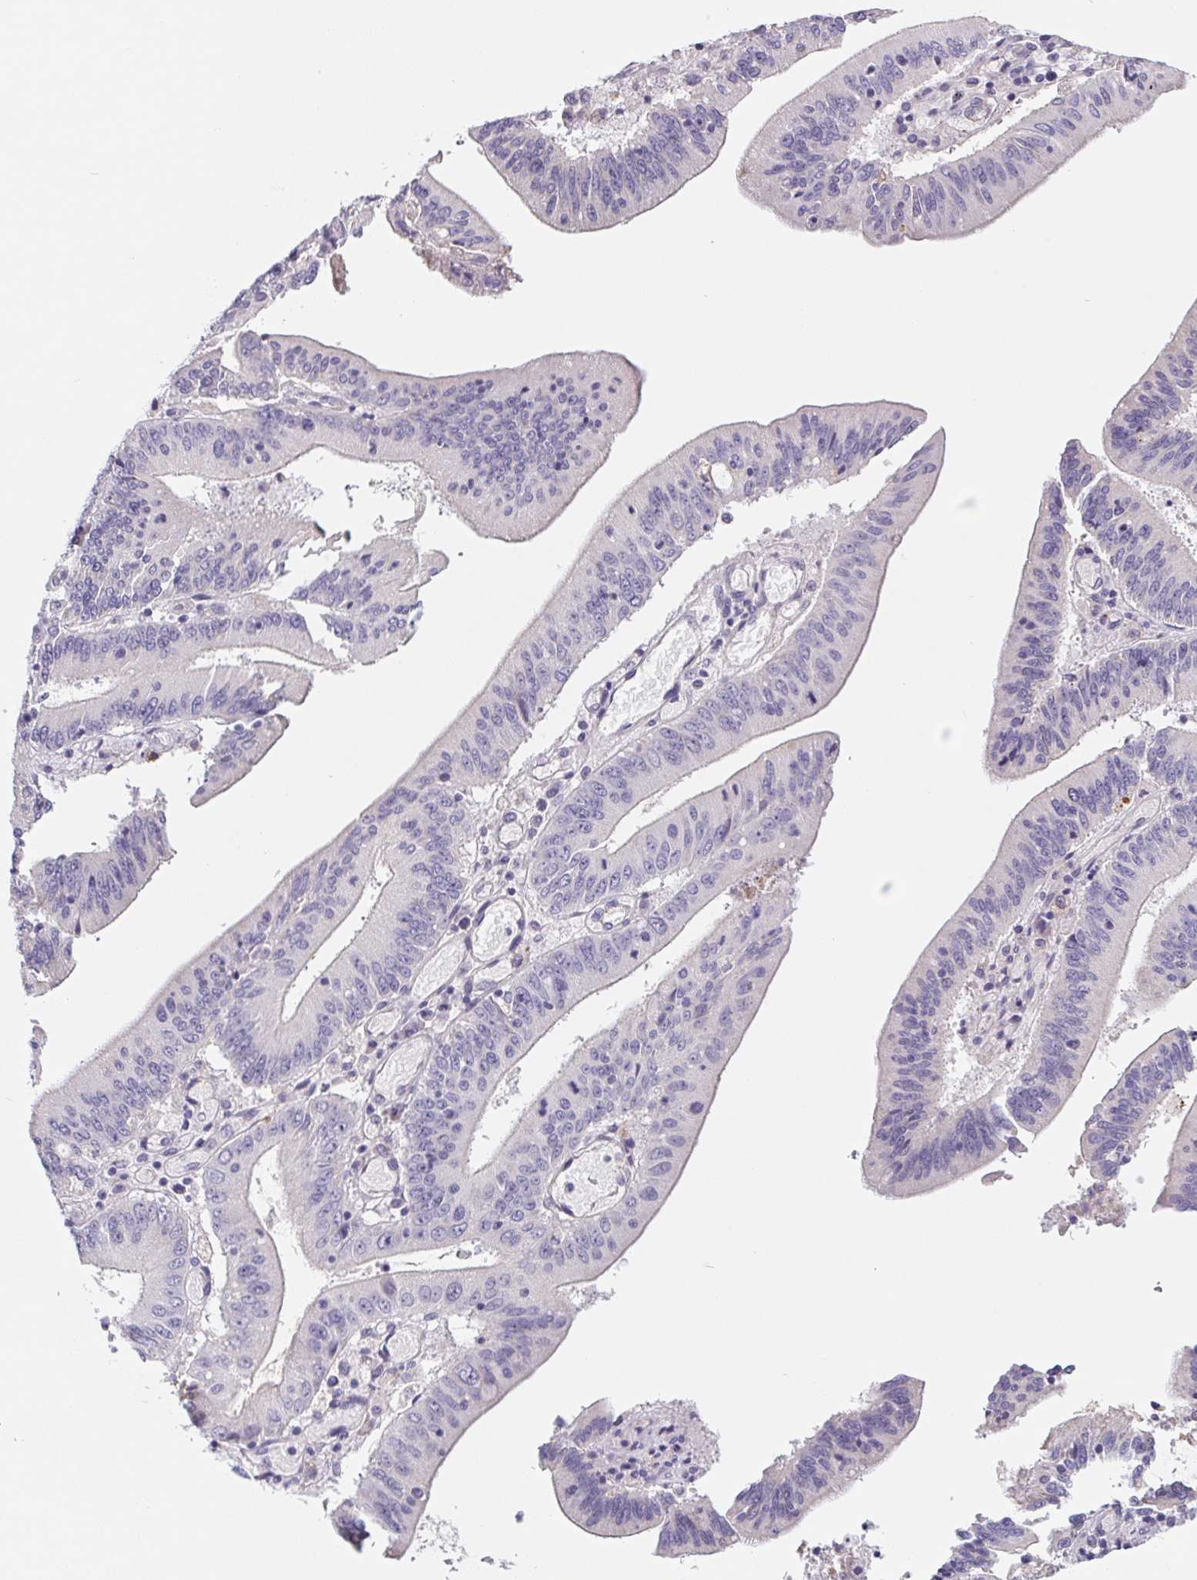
{"staining": {"intensity": "negative", "quantity": "none", "location": "none"}, "tissue": "stomach cancer", "cell_type": "Tumor cells", "image_type": "cancer", "snomed": [{"axis": "morphology", "description": "Adenocarcinoma, NOS"}, {"axis": "topography", "description": "Stomach, upper"}], "caption": "Histopathology image shows no significant protein expression in tumor cells of adenocarcinoma (stomach). (DAB immunohistochemistry (IHC) with hematoxylin counter stain).", "gene": "LPA", "patient": {"sex": "male", "age": 68}}